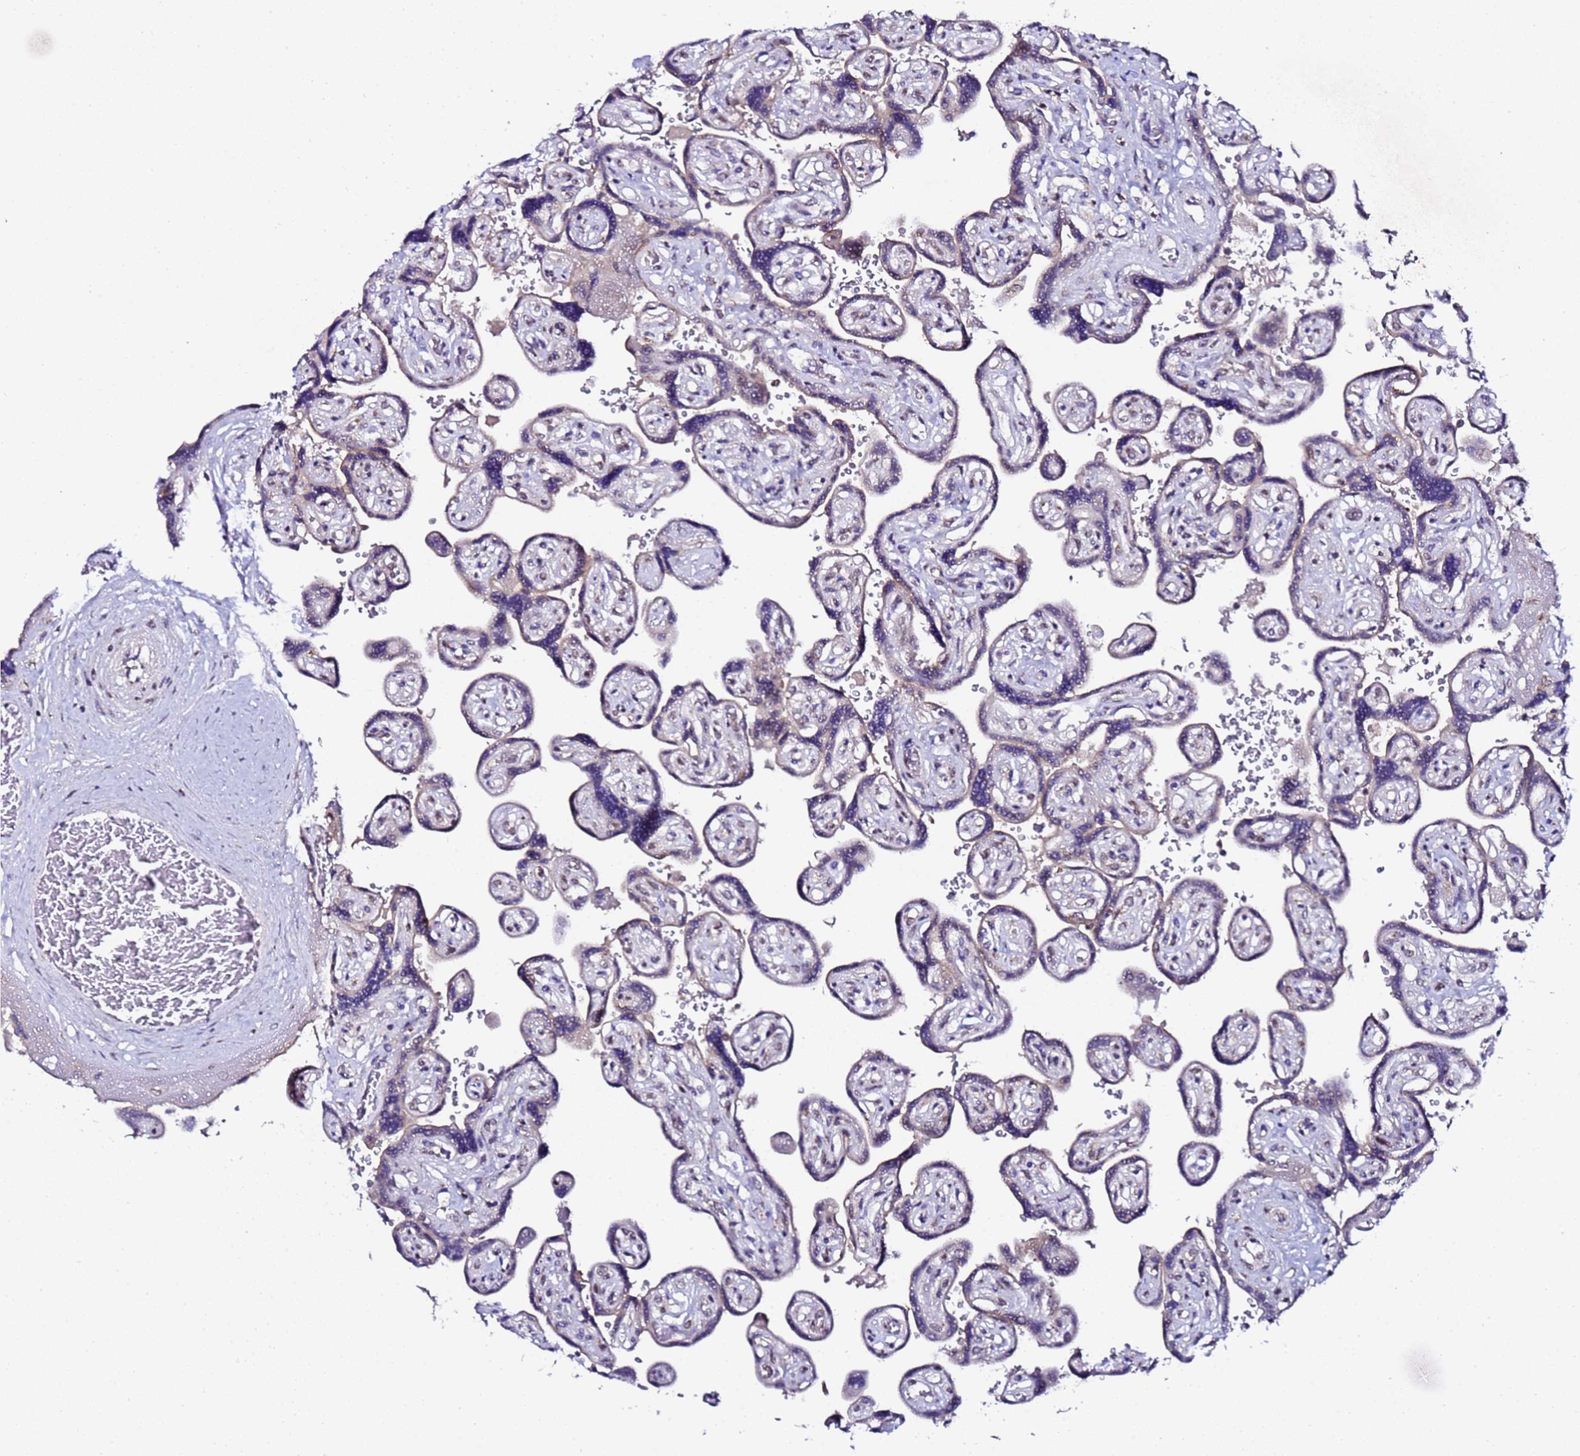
{"staining": {"intensity": "strong", "quantity": ">75%", "location": "cytoplasmic/membranous,nuclear"}, "tissue": "placenta", "cell_type": "Decidual cells", "image_type": "normal", "snomed": [{"axis": "morphology", "description": "Normal tissue, NOS"}, {"axis": "topography", "description": "Placenta"}], "caption": "Placenta stained with immunohistochemistry shows strong cytoplasmic/membranous,nuclear expression in about >75% of decidual cells. The staining was performed using DAB to visualize the protein expression in brown, while the nuclei were stained in blue with hematoxylin (Magnification: 20x).", "gene": "C19orf47", "patient": {"sex": "female", "age": 32}}